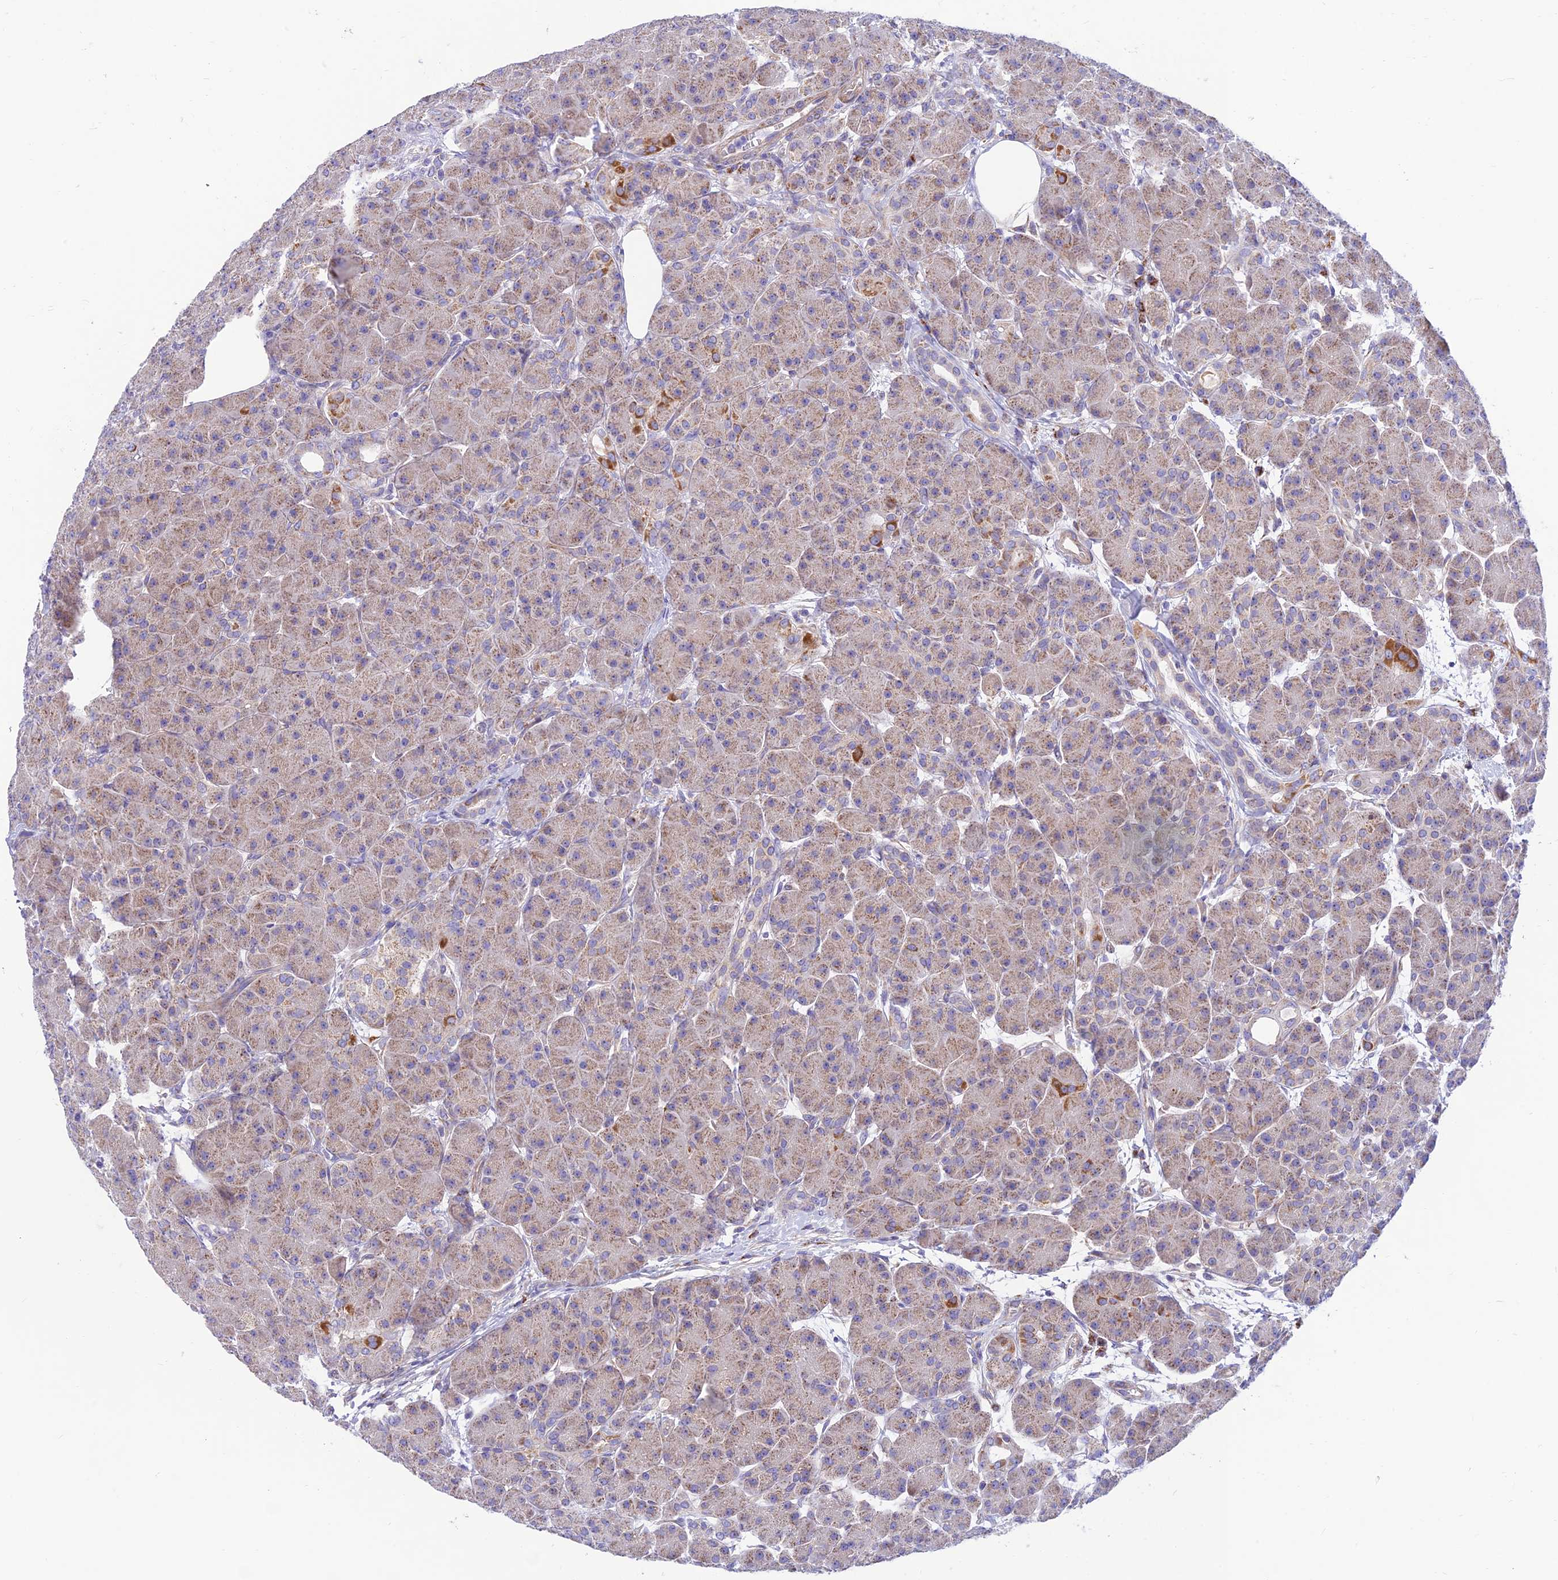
{"staining": {"intensity": "weak", "quantity": "25%-75%", "location": "cytoplasmic/membranous"}, "tissue": "pancreas", "cell_type": "Exocrine glandular cells", "image_type": "normal", "snomed": [{"axis": "morphology", "description": "Normal tissue, NOS"}, {"axis": "topography", "description": "Pancreas"}], "caption": "The immunohistochemical stain shows weak cytoplasmic/membranous expression in exocrine glandular cells of normal pancreas.", "gene": "FAM186B", "patient": {"sex": "male", "age": 63}}